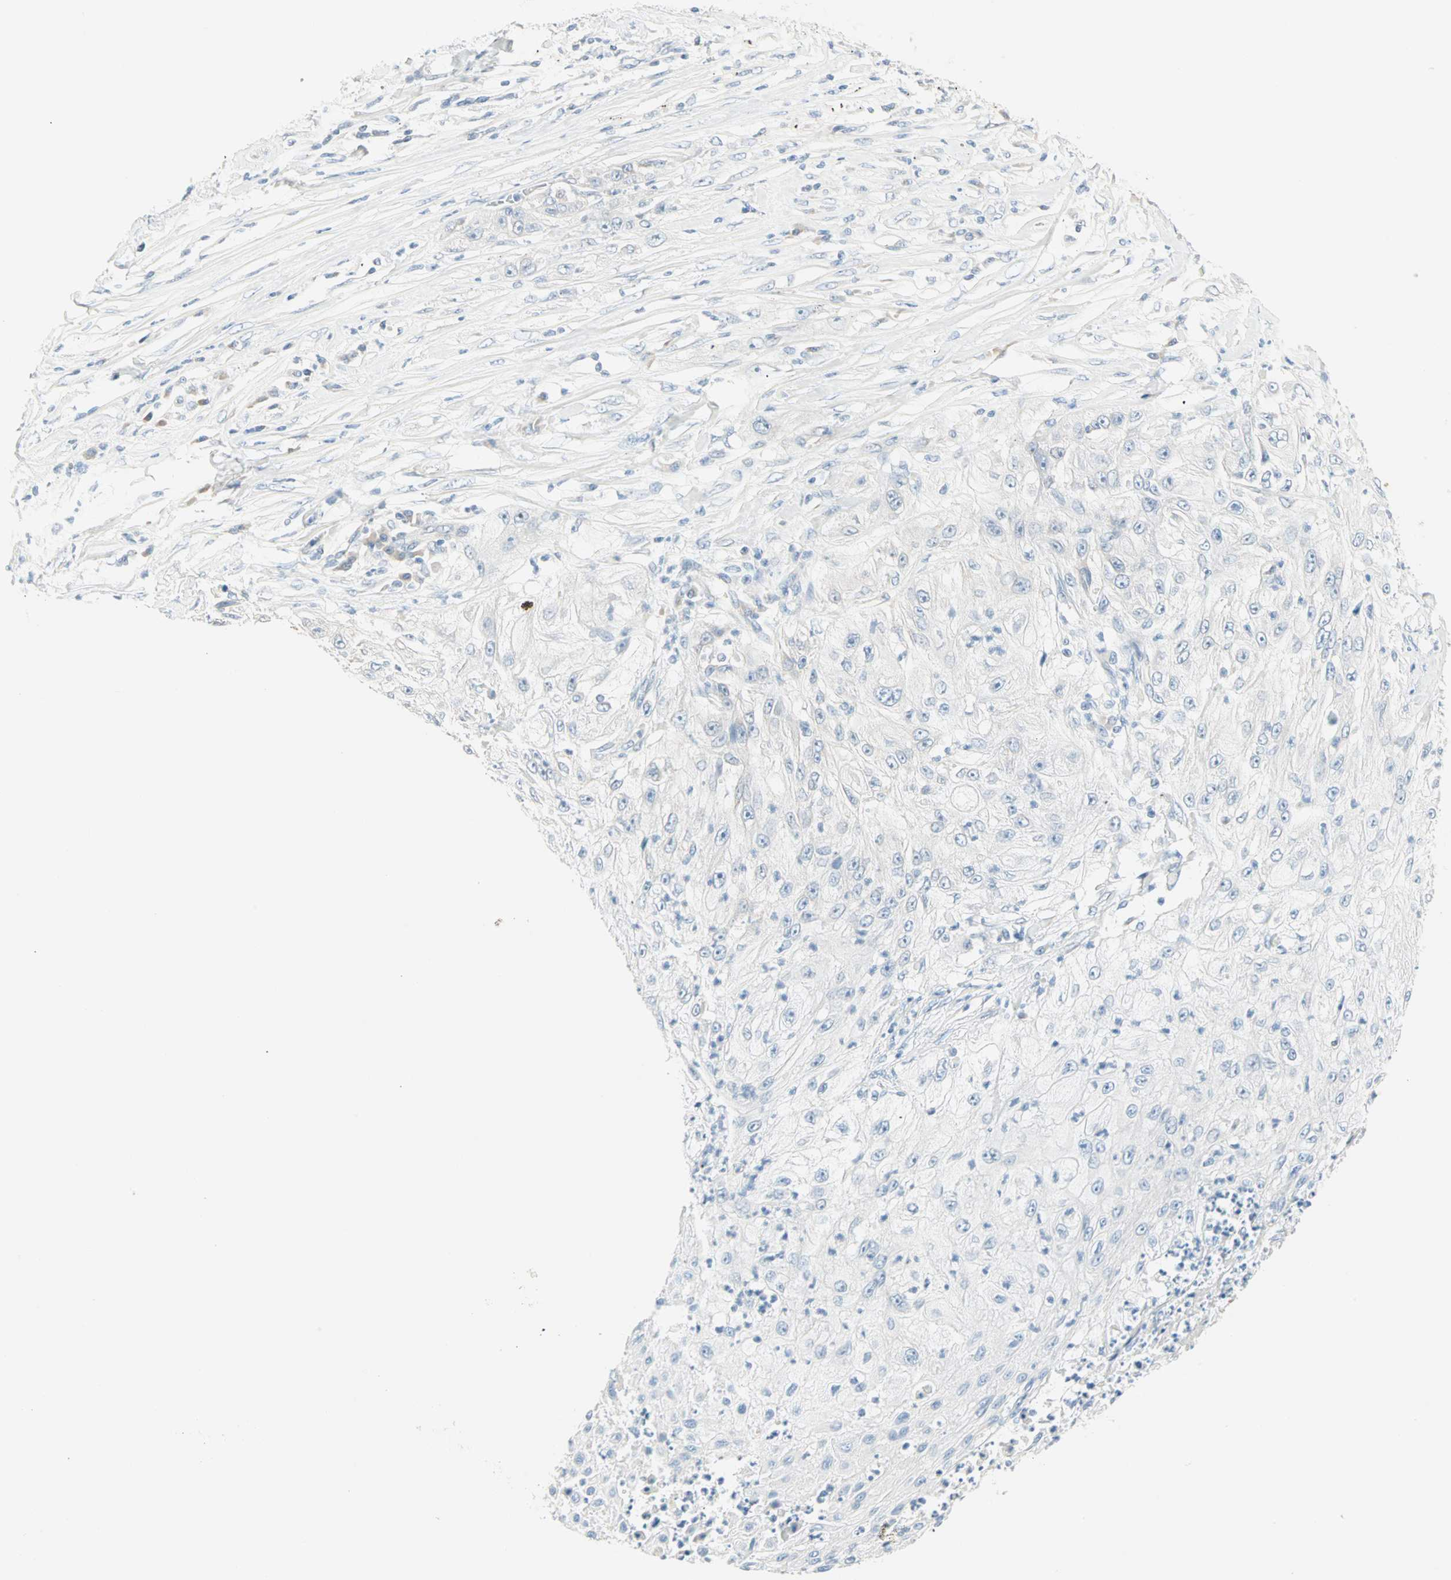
{"staining": {"intensity": "negative", "quantity": "none", "location": "none"}, "tissue": "lung cancer", "cell_type": "Tumor cells", "image_type": "cancer", "snomed": [{"axis": "morphology", "description": "Inflammation, NOS"}, {"axis": "morphology", "description": "Squamous cell carcinoma, NOS"}, {"axis": "topography", "description": "Lymph node"}, {"axis": "topography", "description": "Soft tissue"}, {"axis": "topography", "description": "Lung"}], "caption": "High magnification brightfield microscopy of lung cancer (squamous cell carcinoma) stained with DAB (brown) and counterstained with hematoxylin (blue): tumor cells show no significant staining.", "gene": "SULT1C2", "patient": {"sex": "male", "age": 66}}